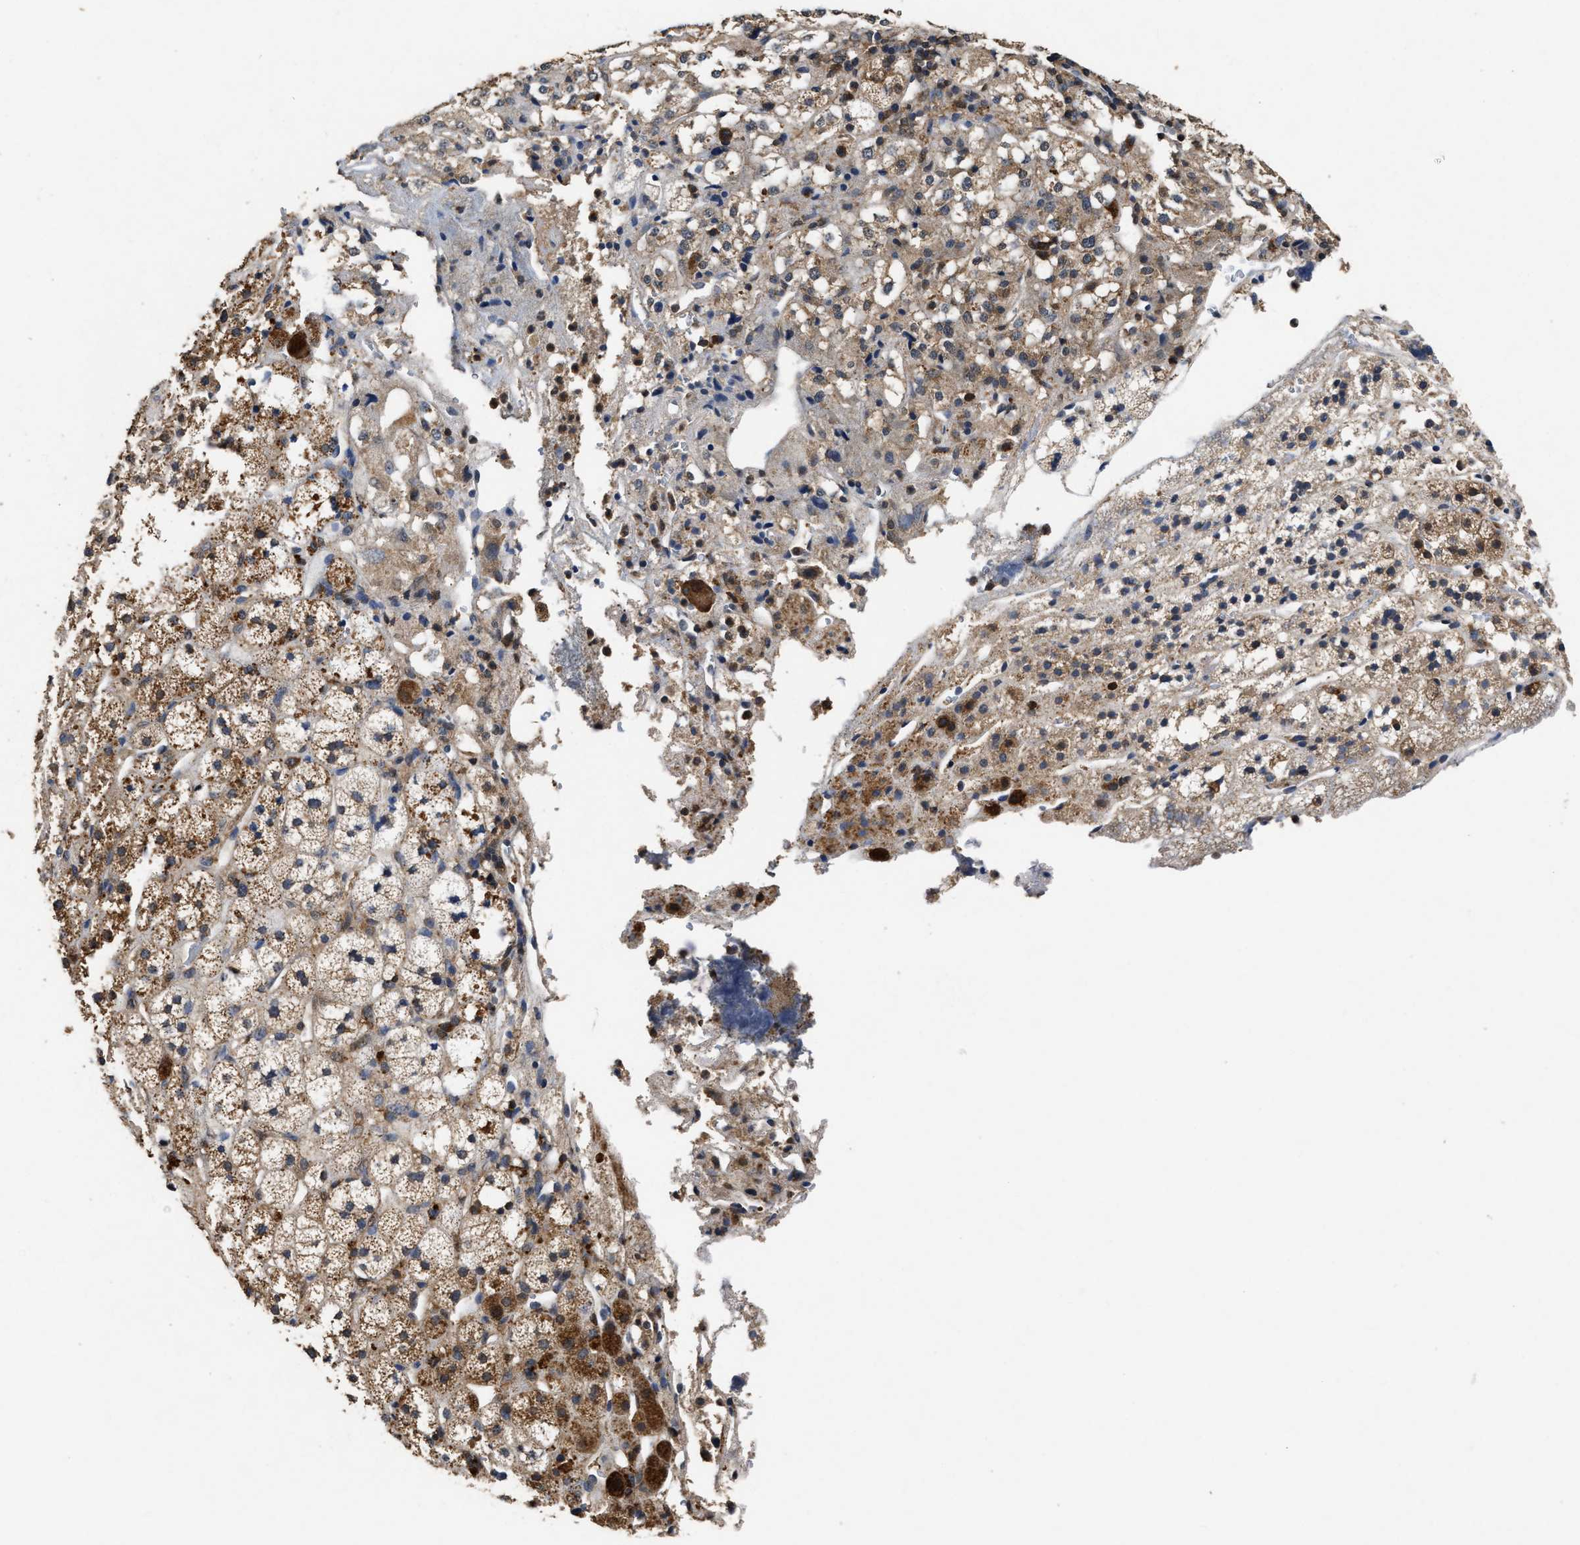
{"staining": {"intensity": "strong", "quantity": ">75%", "location": "cytoplasmic/membranous"}, "tissue": "adrenal gland", "cell_type": "Glandular cells", "image_type": "normal", "snomed": [{"axis": "morphology", "description": "Normal tissue, NOS"}, {"axis": "topography", "description": "Adrenal gland"}], "caption": "The image reveals a brown stain indicating the presence of a protein in the cytoplasmic/membranous of glandular cells in adrenal gland.", "gene": "ACAT2", "patient": {"sex": "male", "age": 56}}